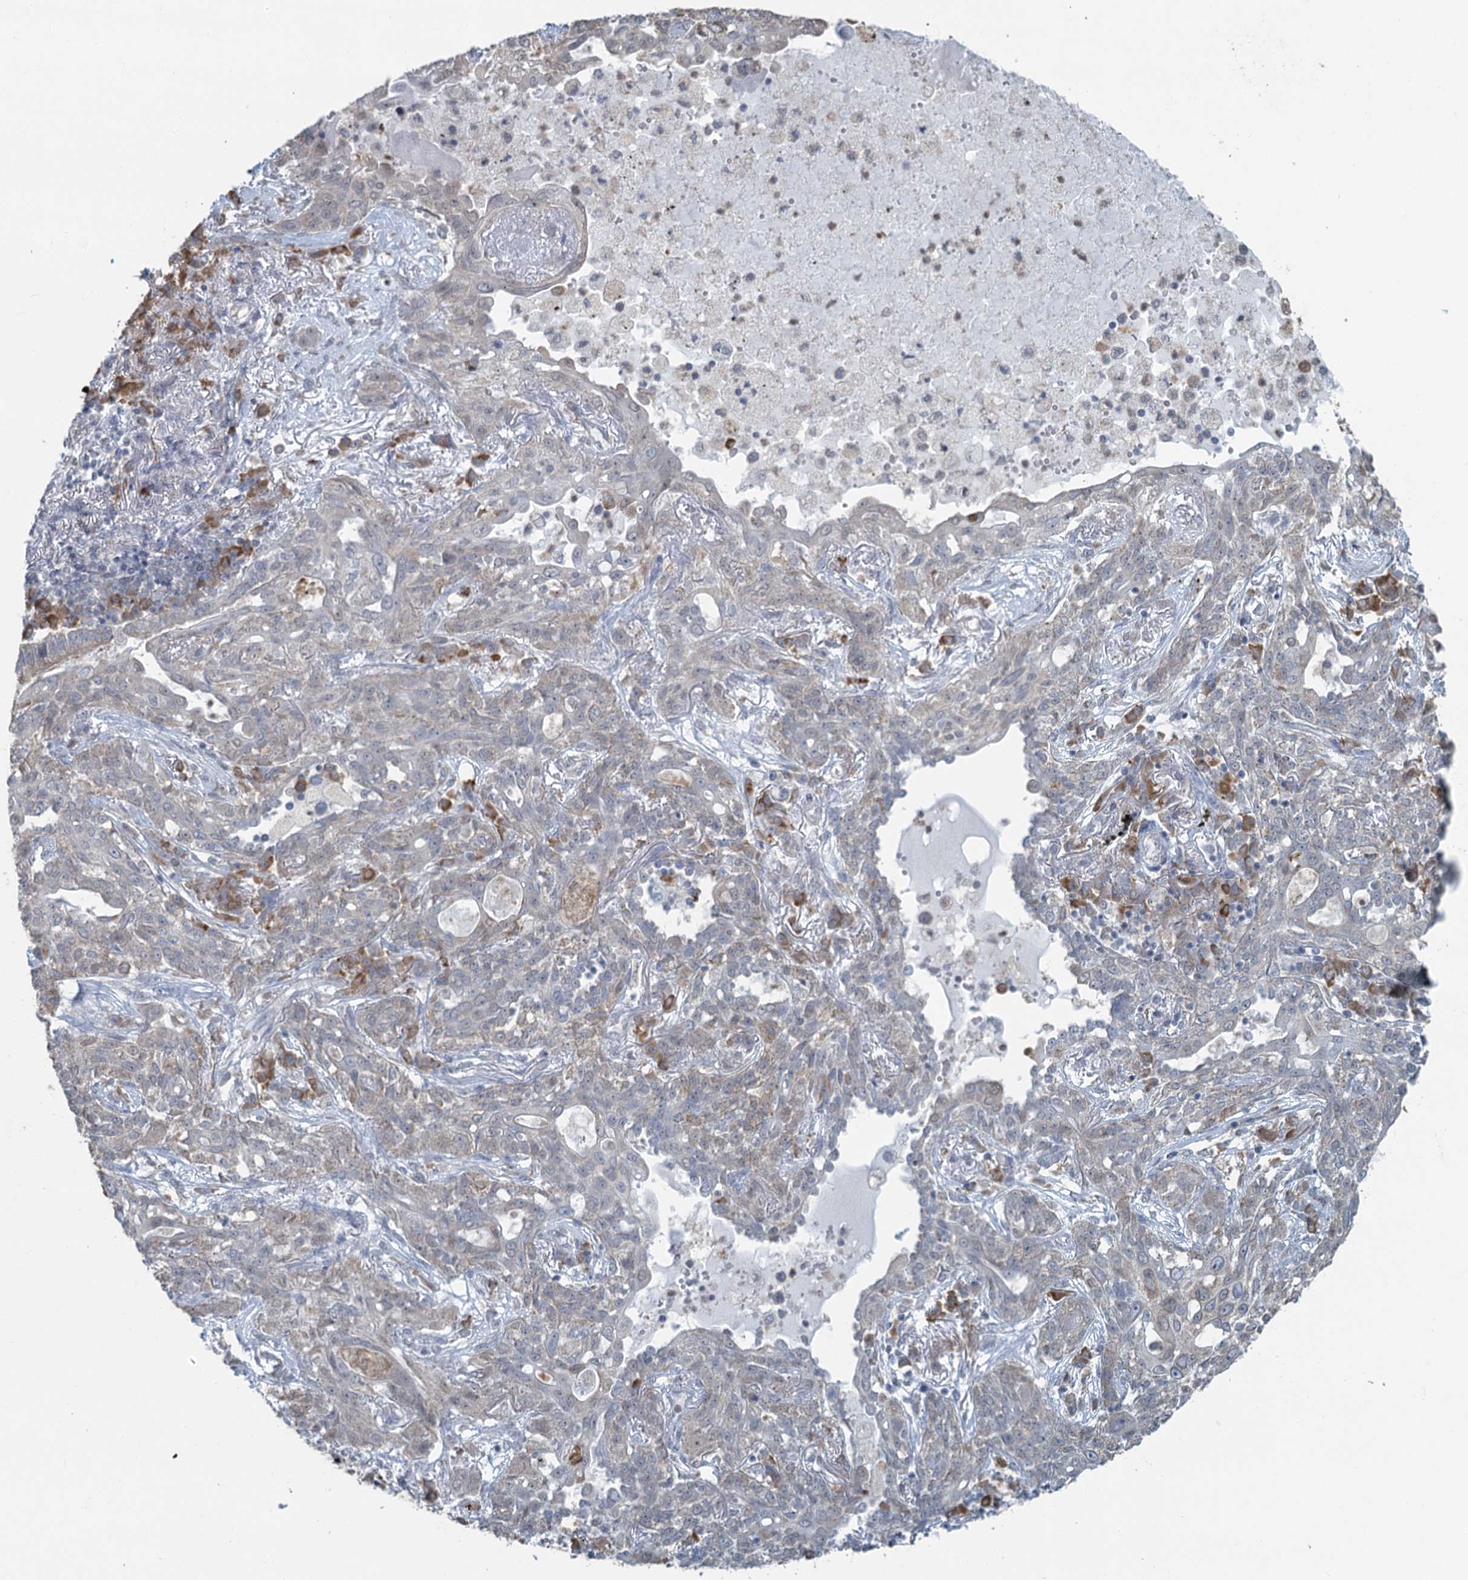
{"staining": {"intensity": "weak", "quantity": "25%-75%", "location": "cytoplasmic/membranous"}, "tissue": "lung cancer", "cell_type": "Tumor cells", "image_type": "cancer", "snomed": [{"axis": "morphology", "description": "Squamous cell carcinoma, NOS"}, {"axis": "topography", "description": "Lung"}], "caption": "About 25%-75% of tumor cells in human squamous cell carcinoma (lung) display weak cytoplasmic/membranous protein expression as visualized by brown immunohistochemical staining.", "gene": "TEX35", "patient": {"sex": "female", "age": 70}}